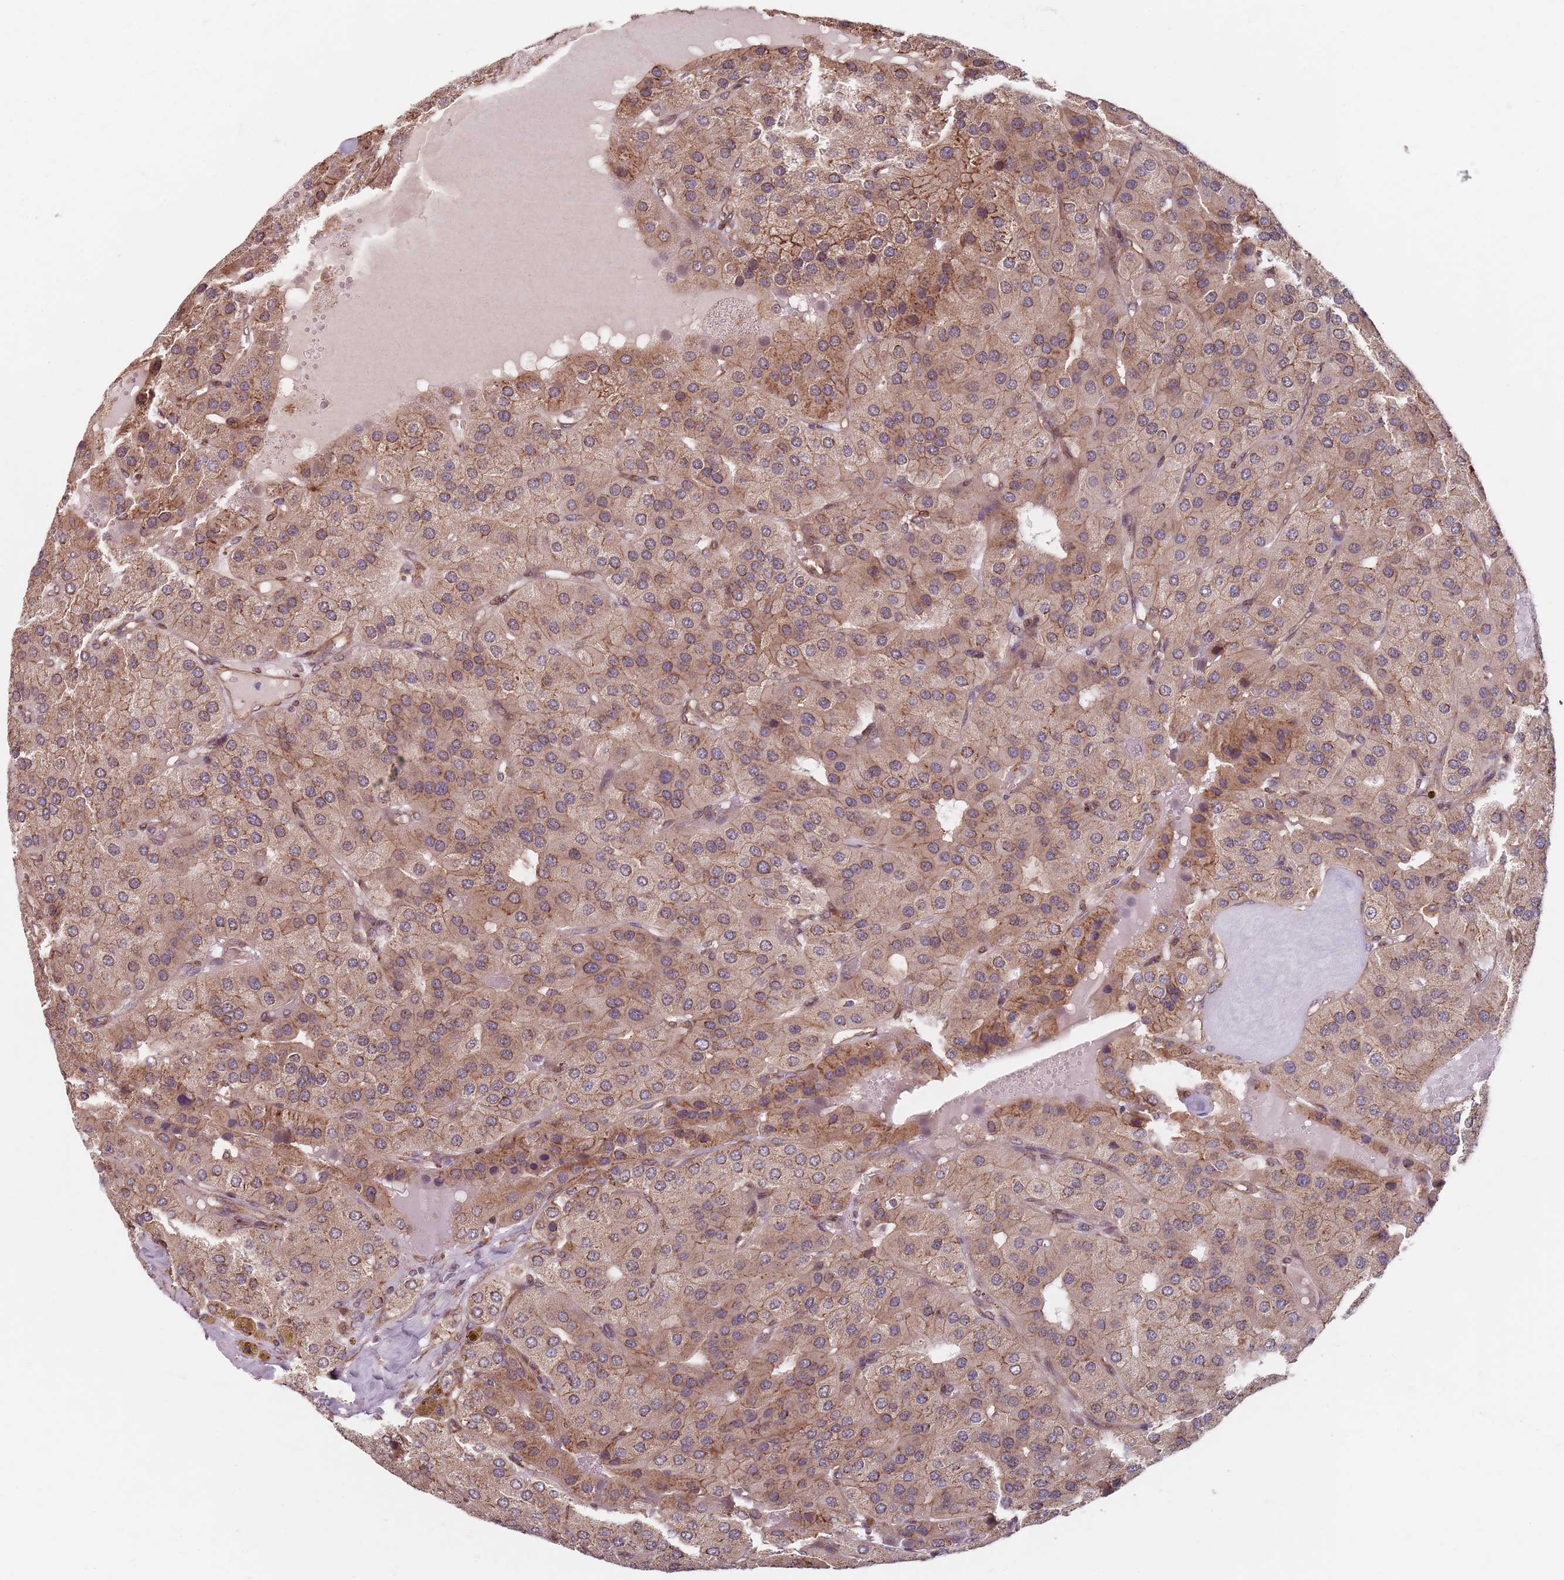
{"staining": {"intensity": "moderate", "quantity": "25%-75%", "location": "cytoplasmic/membranous"}, "tissue": "parathyroid gland", "cell_type": "Glandular cells", "image_type": "normal", "snomed": [{"axis": "morphology", "description": "Normal tissue, NOS"}, {"axis": "morphology", "description": "Adenoma, NOS"}, {"axis": "topography", "description": "Parathyroid gland"}], "caption": "Parathyroid gland stained with a brown dye displays moderate cytoplasmic/membranous positive expression in approximately 25%-75% of glandular cells.", "gene": "NOTCH3", "patient": {"sex": "female", "age": 86}}